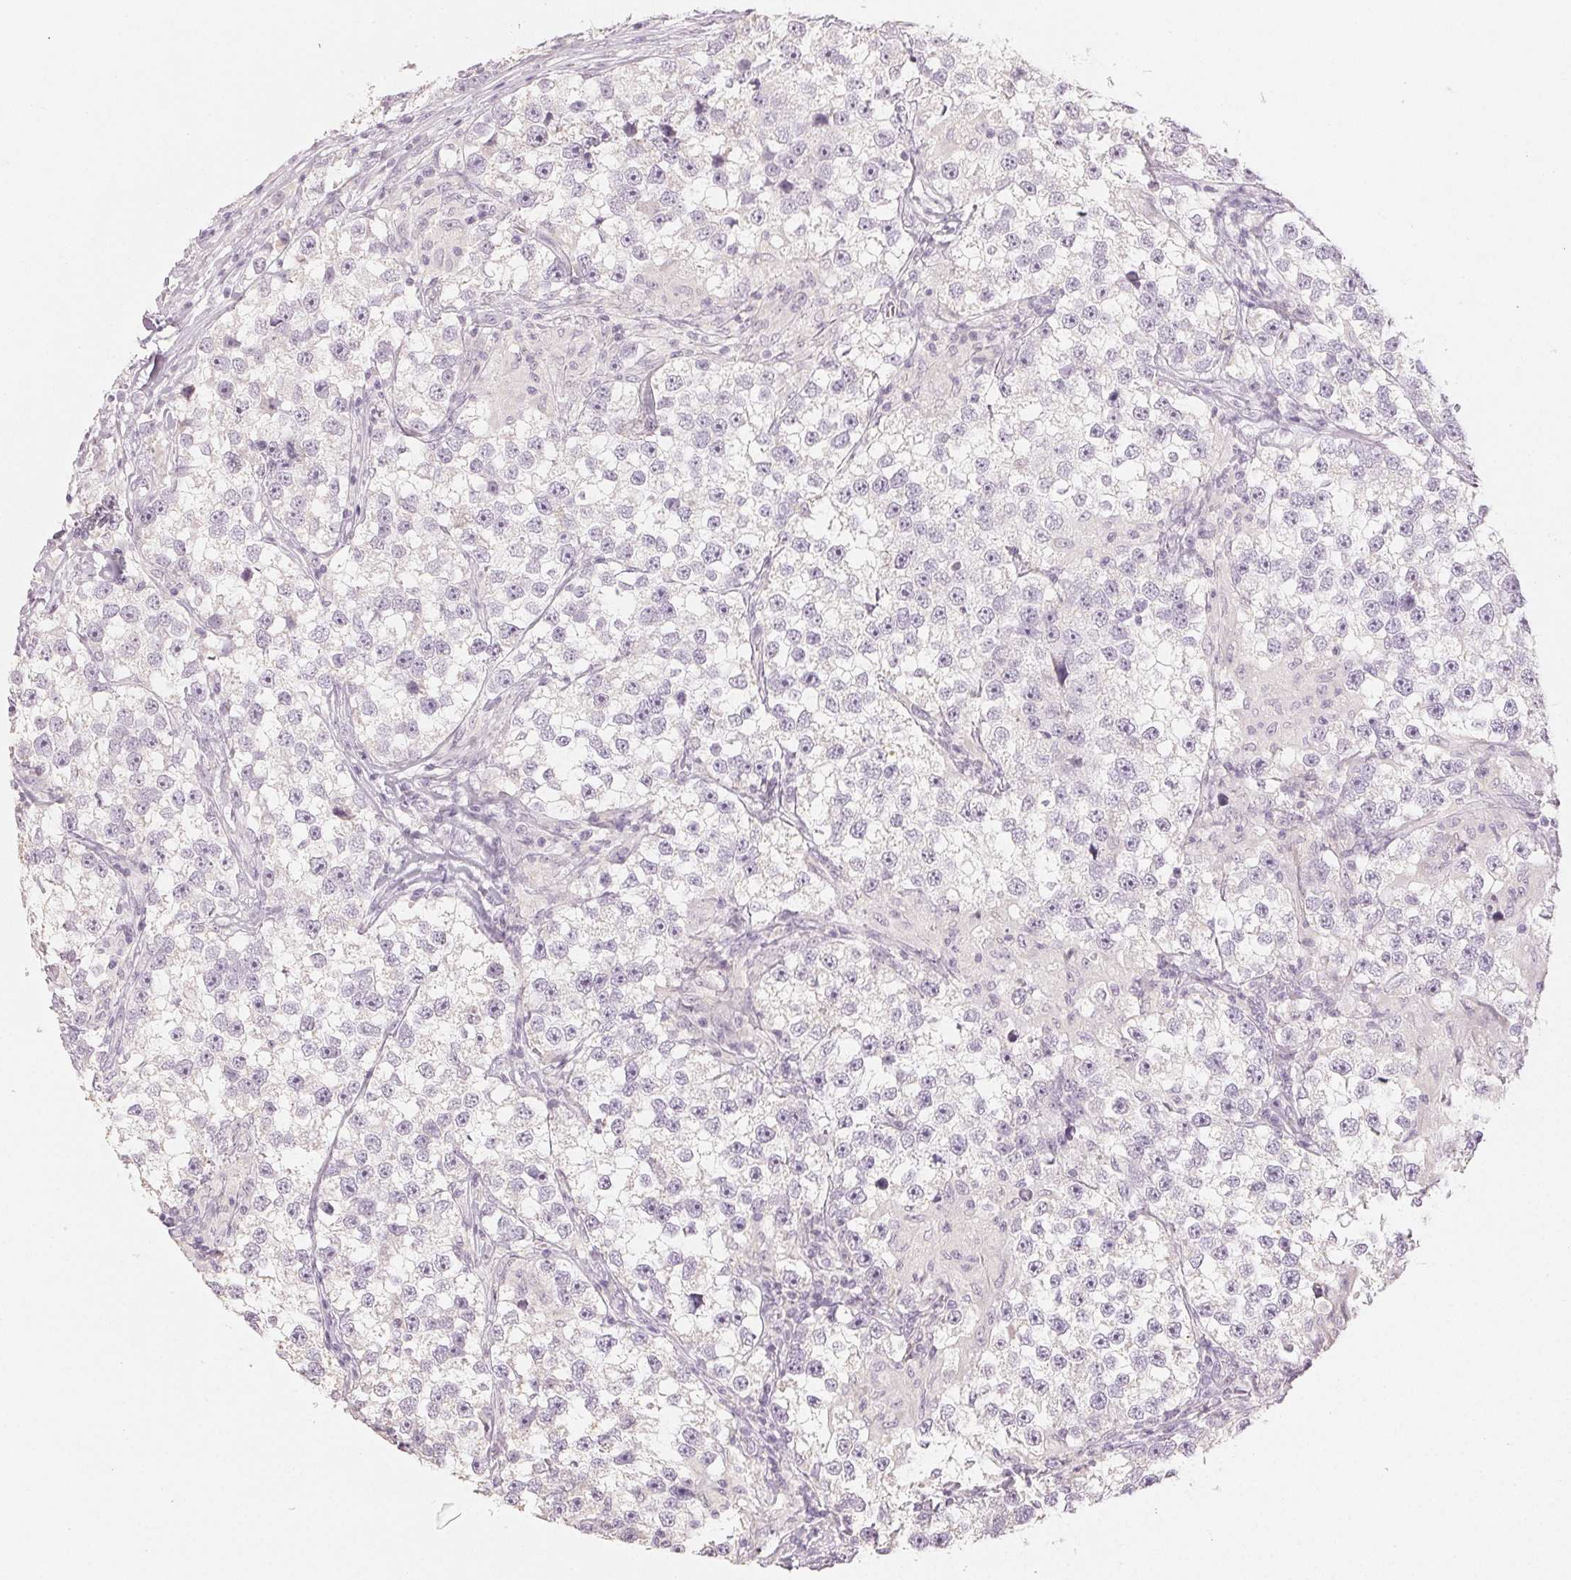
{"staining": {"intensity": "negative", "quantity": "none", "location": "none"}, "tissue": "testis cancer", "cell_type": "Tumor cells", "image_type": "cancer", "snomed": [{"axis": "morphology", "description": "Seminoma, NOS"}, {"axis": "topography", "description": "Testis"}], "caption": "This is an IHC histopathology image of seminoma (testis). There is no staining in tumor cells.", "gene": "LVRN", "patient": {"sex": "male", "age": 46}}